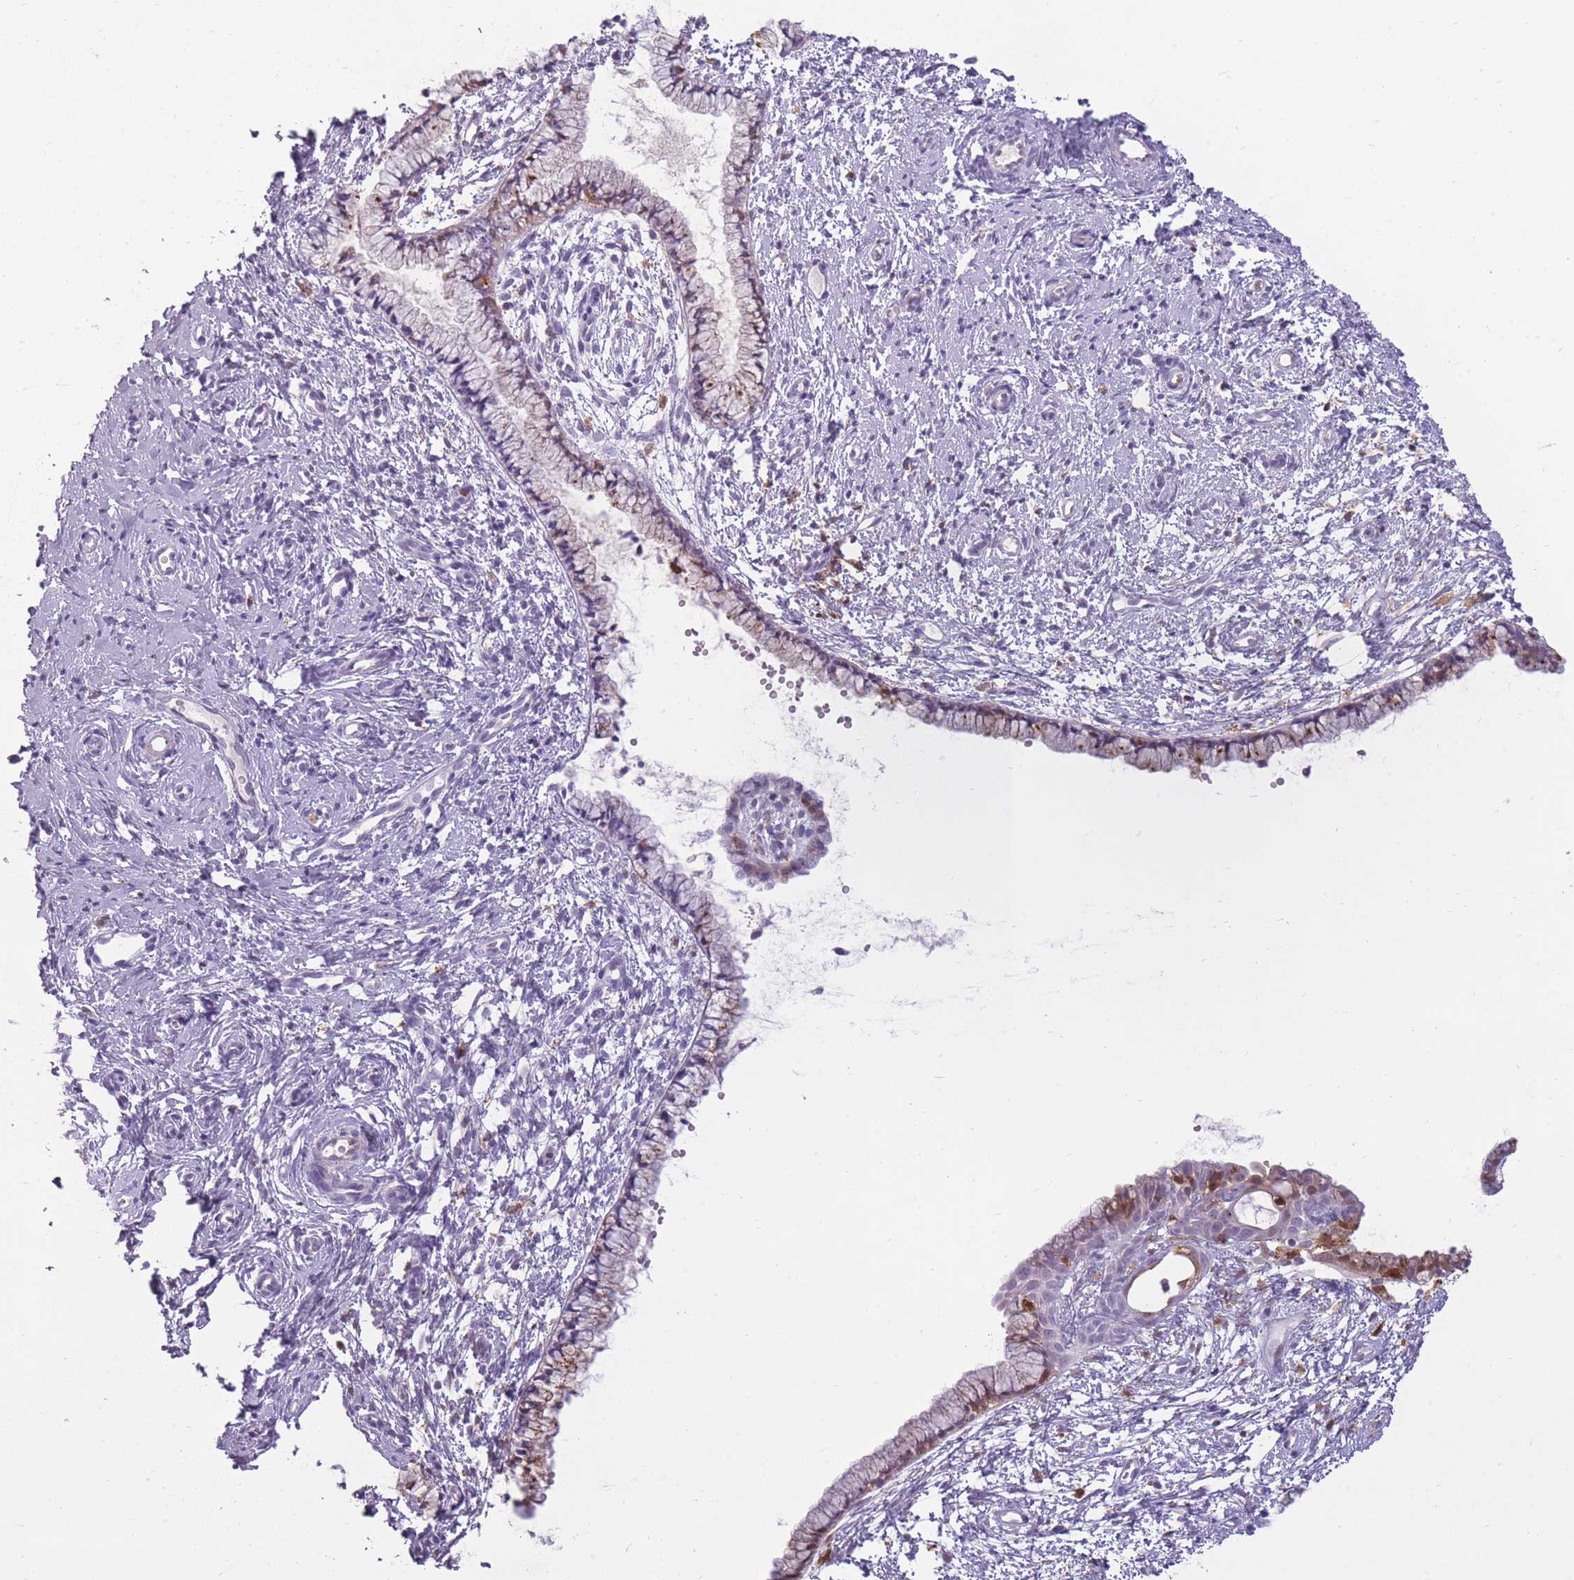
{"staining": {"intensity": "weak", "quantity": "25%-75%", "location": "cytoplasmic/membranous"}, "tissue": "cervix", "cell_type": "Glandular cells", "image_type": "normal", "snomed": [{"axis": "morphology", "description": "Normal tissue, NOS"}, {"axis": "topography", "description": "Cervix"}], "caption": "A high-resolution photomicrograph shows immunohistochemistry staining of unremarkable cervix, which shows weak cytoplasmic/membranous staining in approximately 25%-75% of glandular cells. The staining is performed using DAB (3,3'-diaminobenzidine) brown chromogen to label protein expression. The nuclei are counter-stained blue using hematoxylin.", "gene": "LGALS9B", "patient": {"sex": "female", "age": 57}}